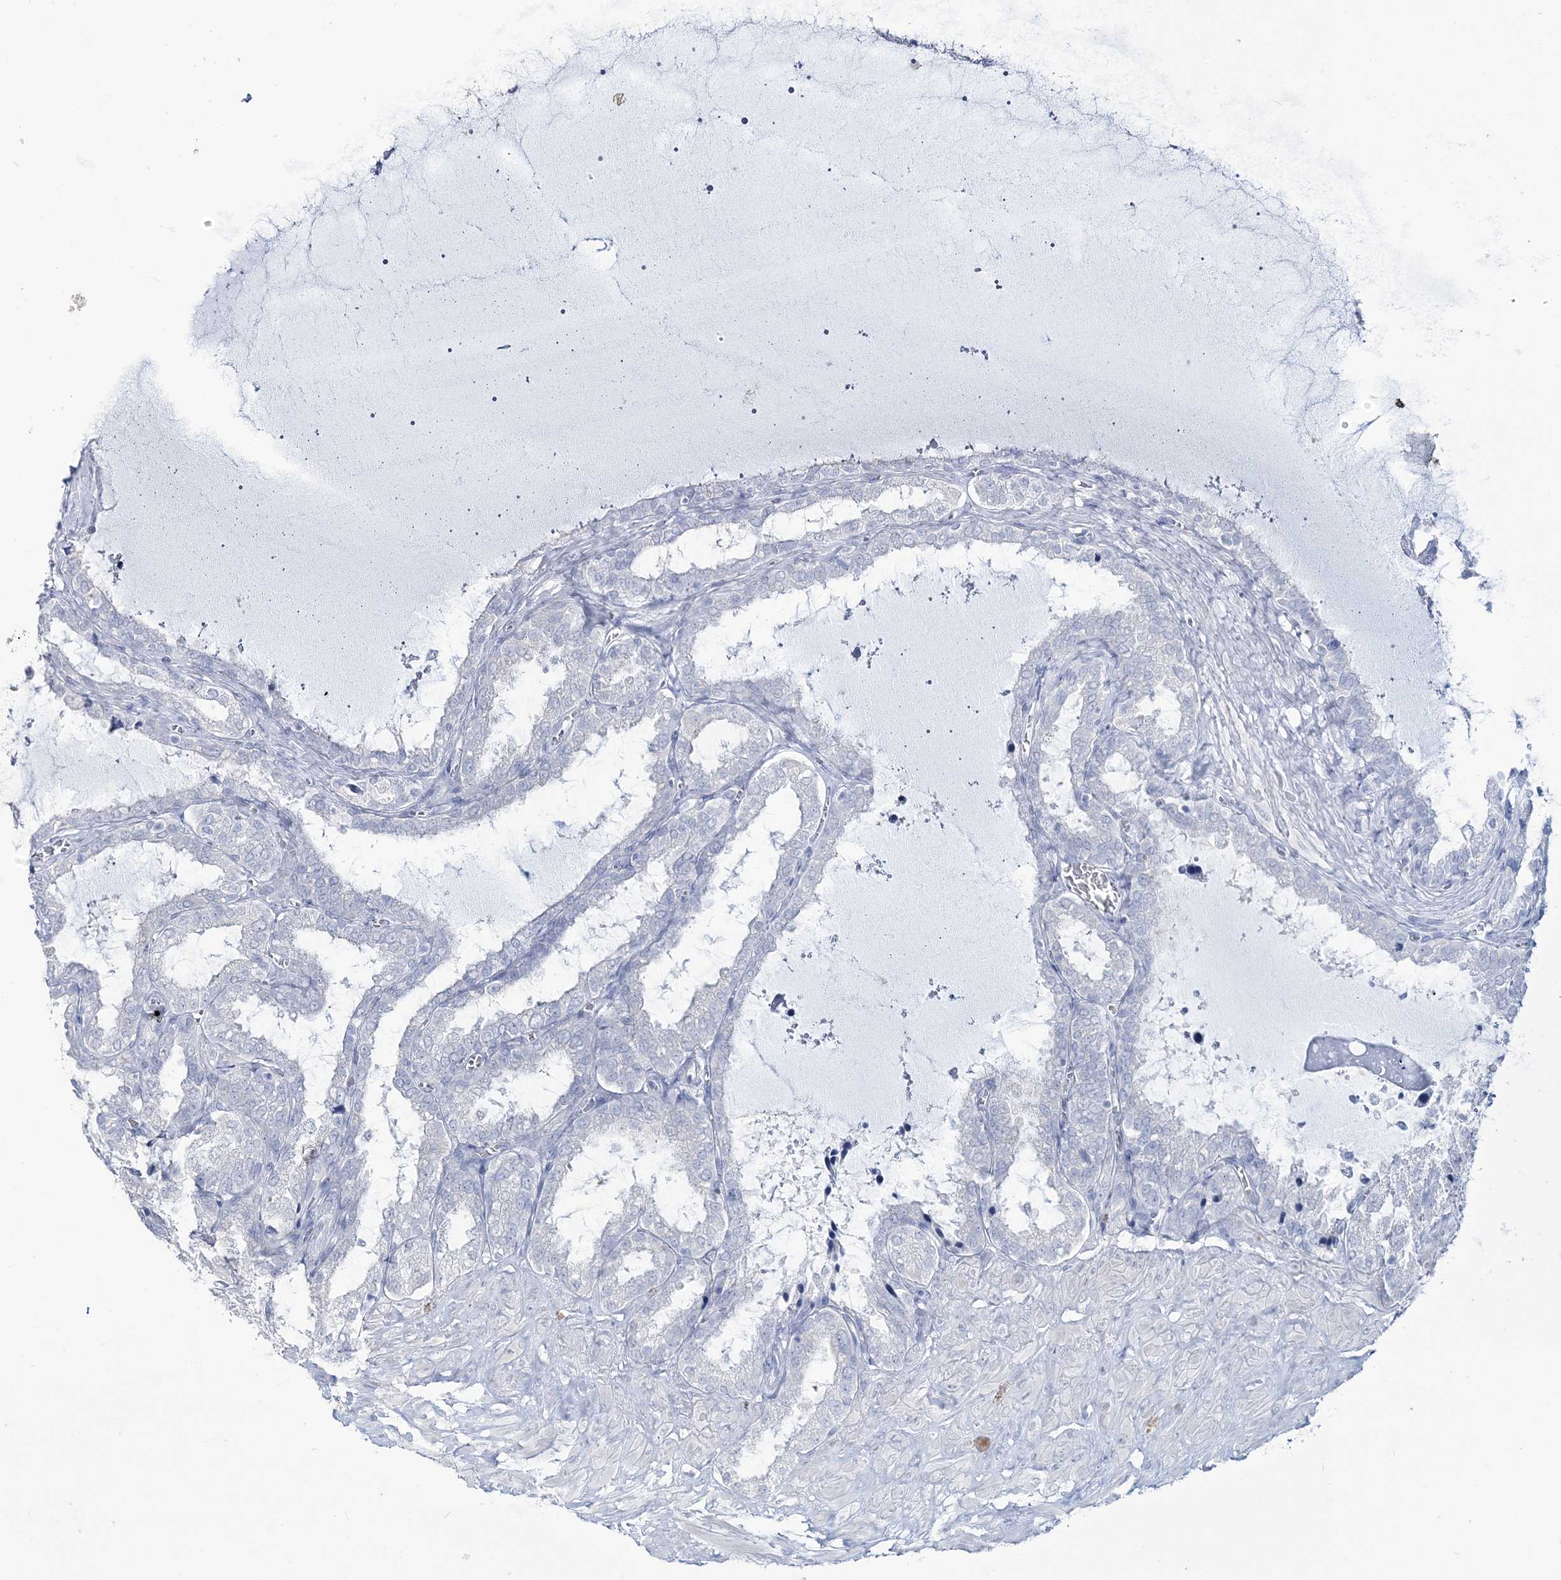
{"staining": {"intensity": "negative", "quantity": "none", "location": "none"}, "tissue": "seminal vesicle", "cell_type": "Glandular cells", "image_type": "normal", "snomed": [{"axis": "morphology", "description": "Normal tissue, NOS"}, {"axis": "topography", "description": "Seminal veicle"}], "caption": "Seminal vesicle stained for a protein using immunohistochemistry (IHC) demonstrates no expression glandular cells.", "gene": "CYP3A4", "patient": {"sex": "male", "age": 46}}